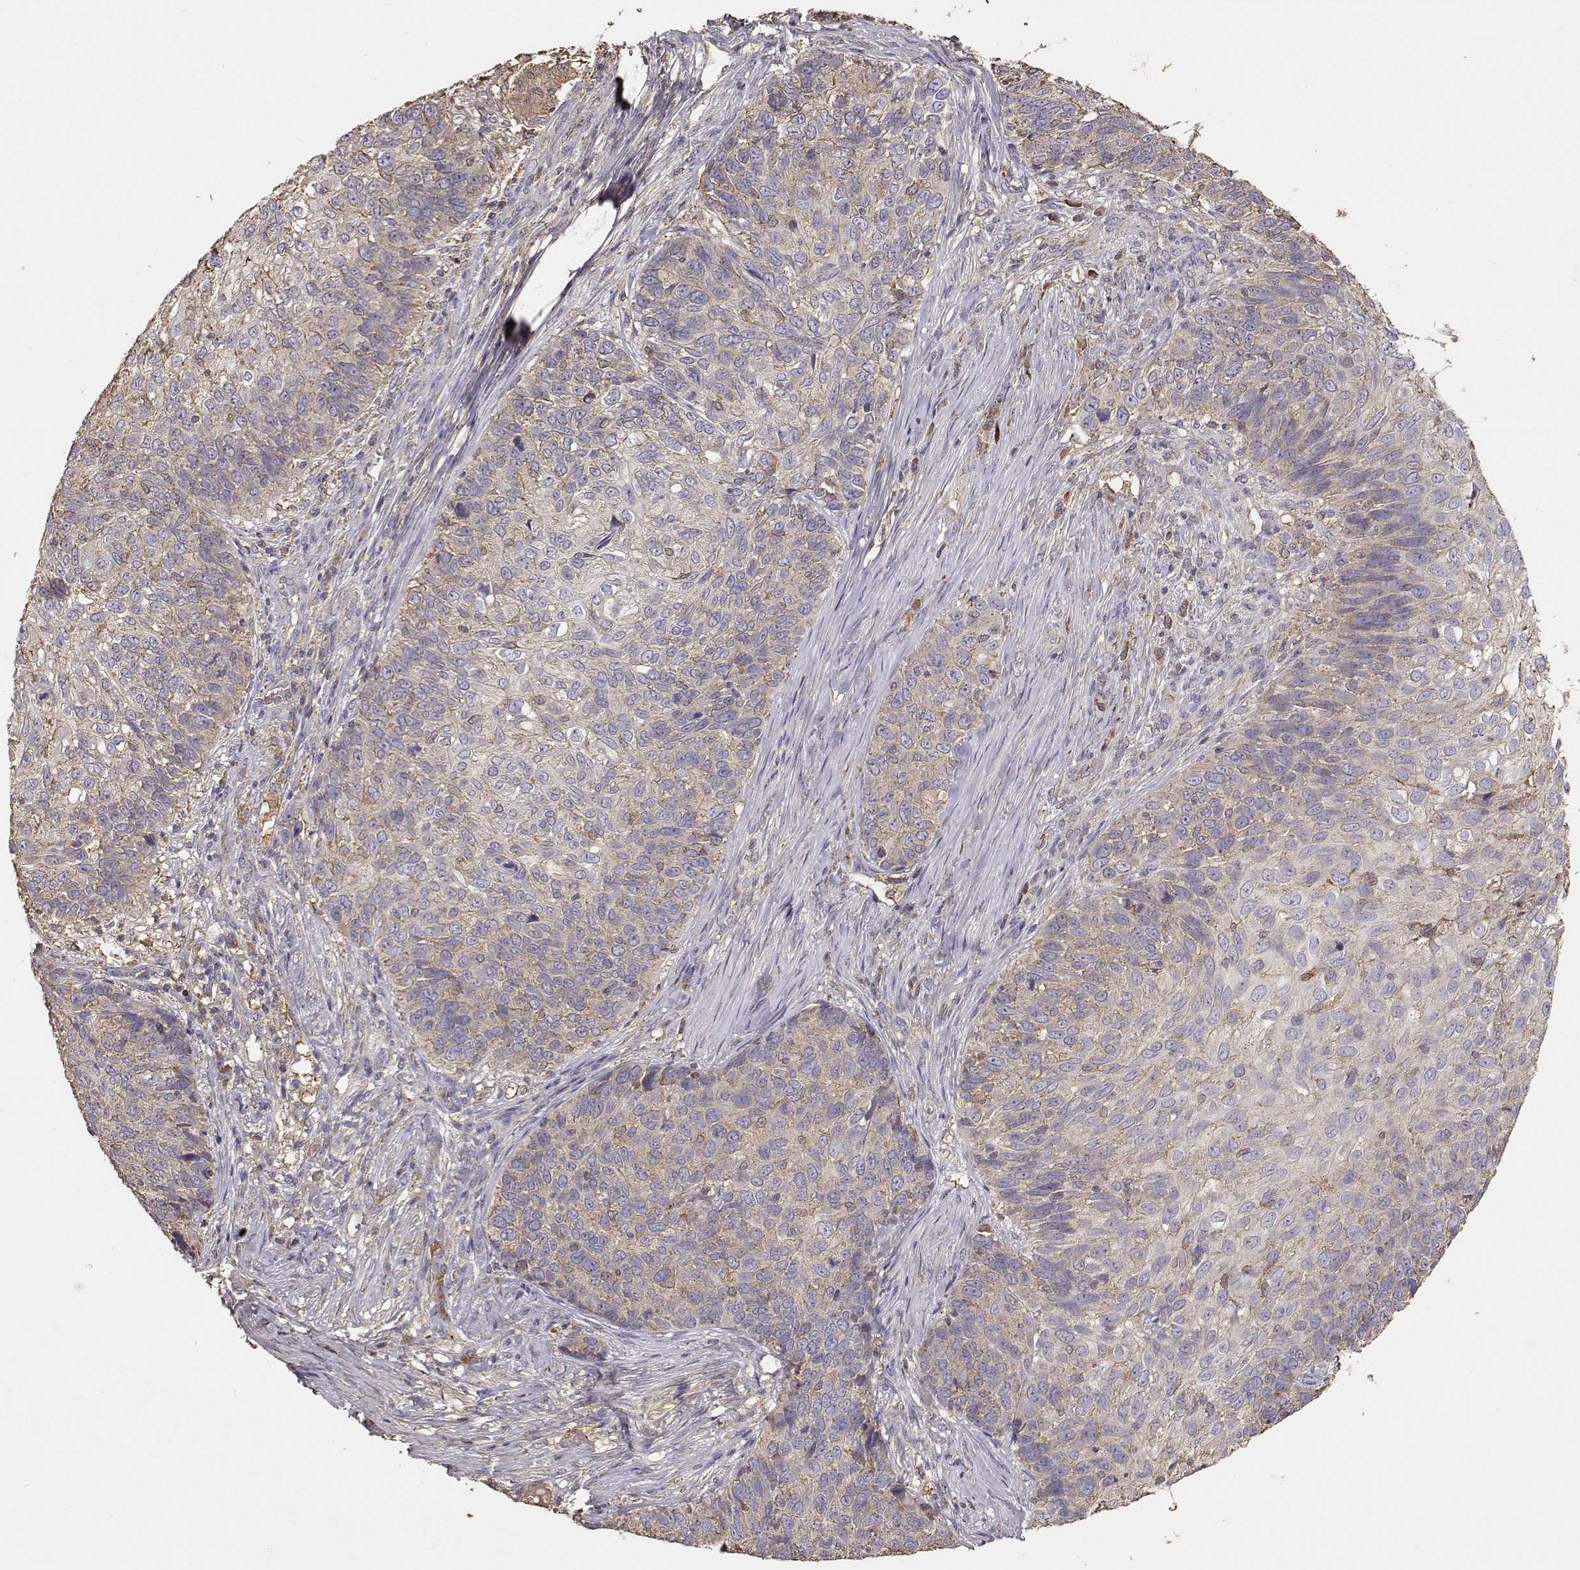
{"staining": {"intensity": "weak", "quantity": ">75%", "location": "cytoplasmic/membranous"}, "tissue": "skin cancer", "cell_type": "Tumor cells", "image_type": "cancer", "snomed": [{"axis": "morphology", "description": "Squamous cell carcinoma, NOS"}, {"axis": "topography", "description": "Skin"}], "caption": "An IHC micrograph of tumor tissue is shown. Protein staining in brown labels weak cytoplasmic/membranous positivity in skin squamous cell carcinoma within tumor cells.", "gene": "TARS3", "patient": {"sex": "male", "age": 92}}